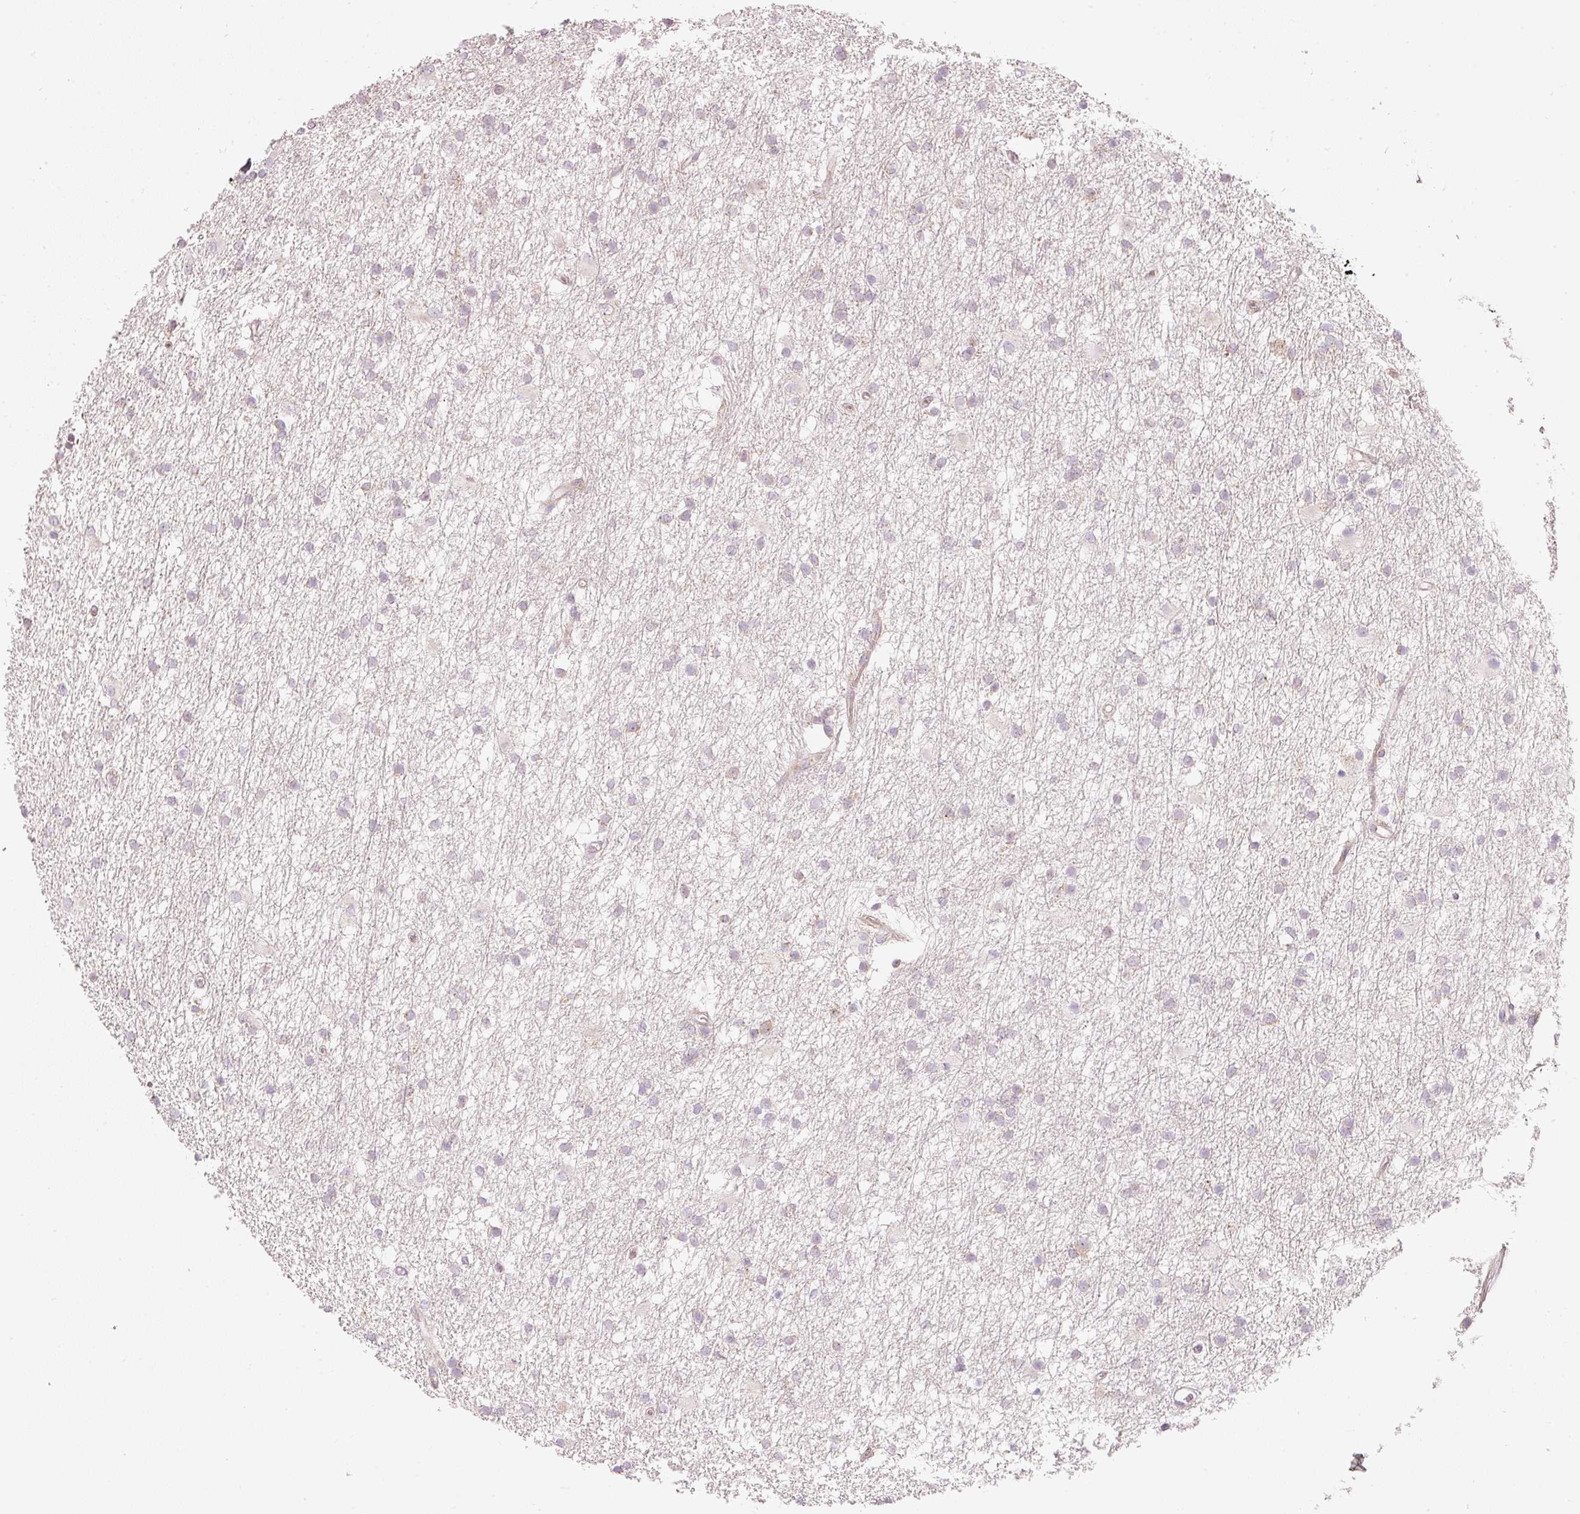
{"staining": {"intensity": "negative", "quantity": "none", "location": "none"}, "tissue": "glioma", "cell_type": "Tumor cells", "image_type": "cancer", "snomed": [{"axis": "morphology", "description": "Glioma, malignant, High grade"}, {"axis": "topography", "description": "Brain"}], "caption": "This is a micrograph of immunohistochemistry (IHC) staining of malignant glioma (high-grade), which shows no positivity in tumor cells.", "gene": "SNAPC5", "patient": {"sex": "male", "age": 77}}